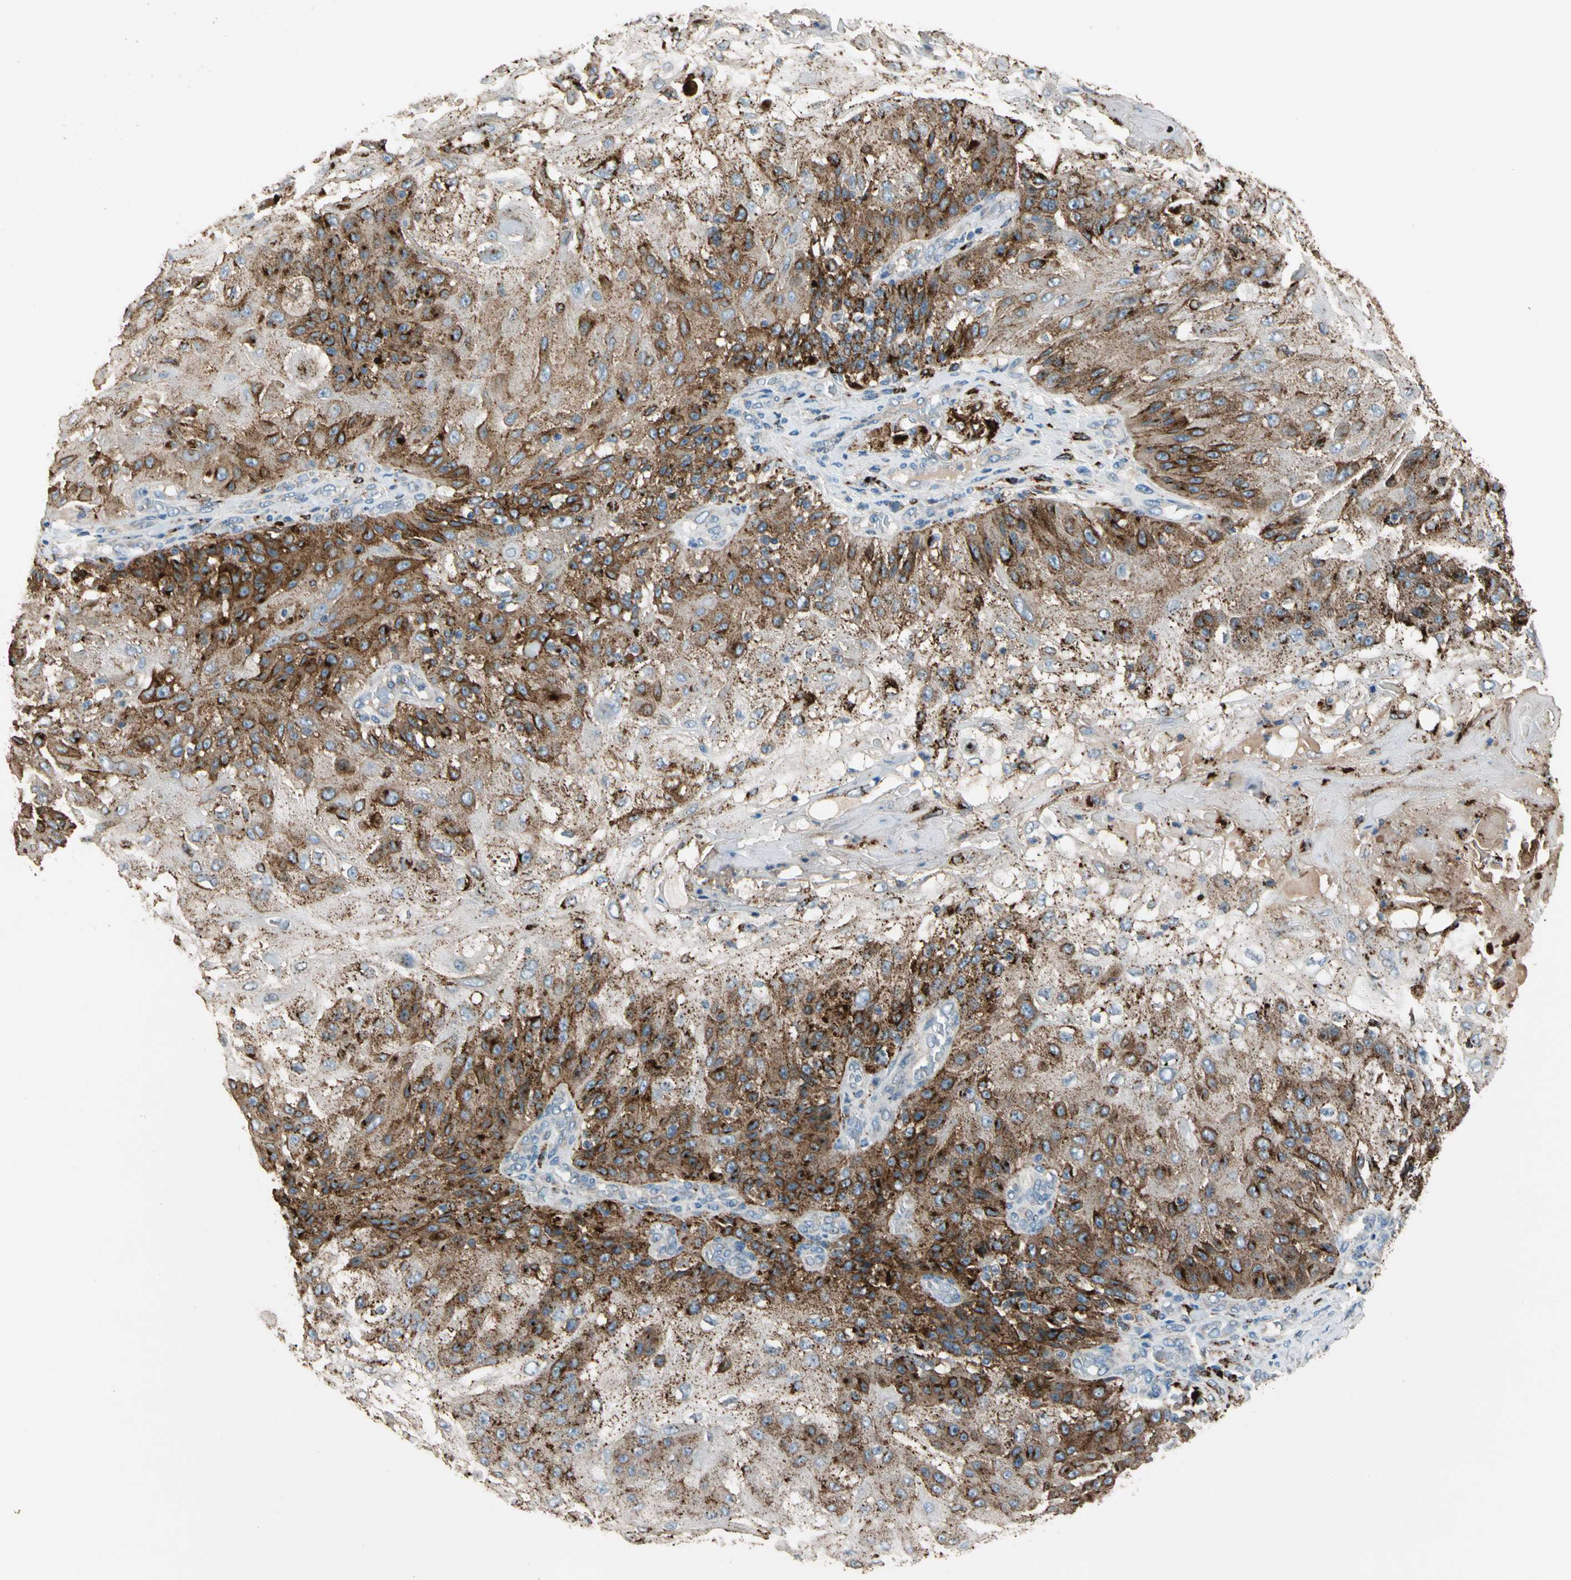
{"staining": {"intensity": "strong", "quantity": "25%-75%", "location": "cytoplasmic/membranous"}, "tissue": "skin cancer", "cell_type": "Tumor cells", "image_type": "cancer", "snomed": [{"axis": "morphology", "description": "Normal tissue, NOS"}, {"axis": "morphology", "description": "Squamous cell carcinoma, NOS"}, {"axis": "topography", "description": "Skin"}], "caption": "Tumor cells reveal strong cytoplasmic/membranous positivity in approximately 25%-75% of cells in skin cancer (squamous cell carcinoma).", "gene": "GM2A", "patient": {"sex": "female", "age": 83}}